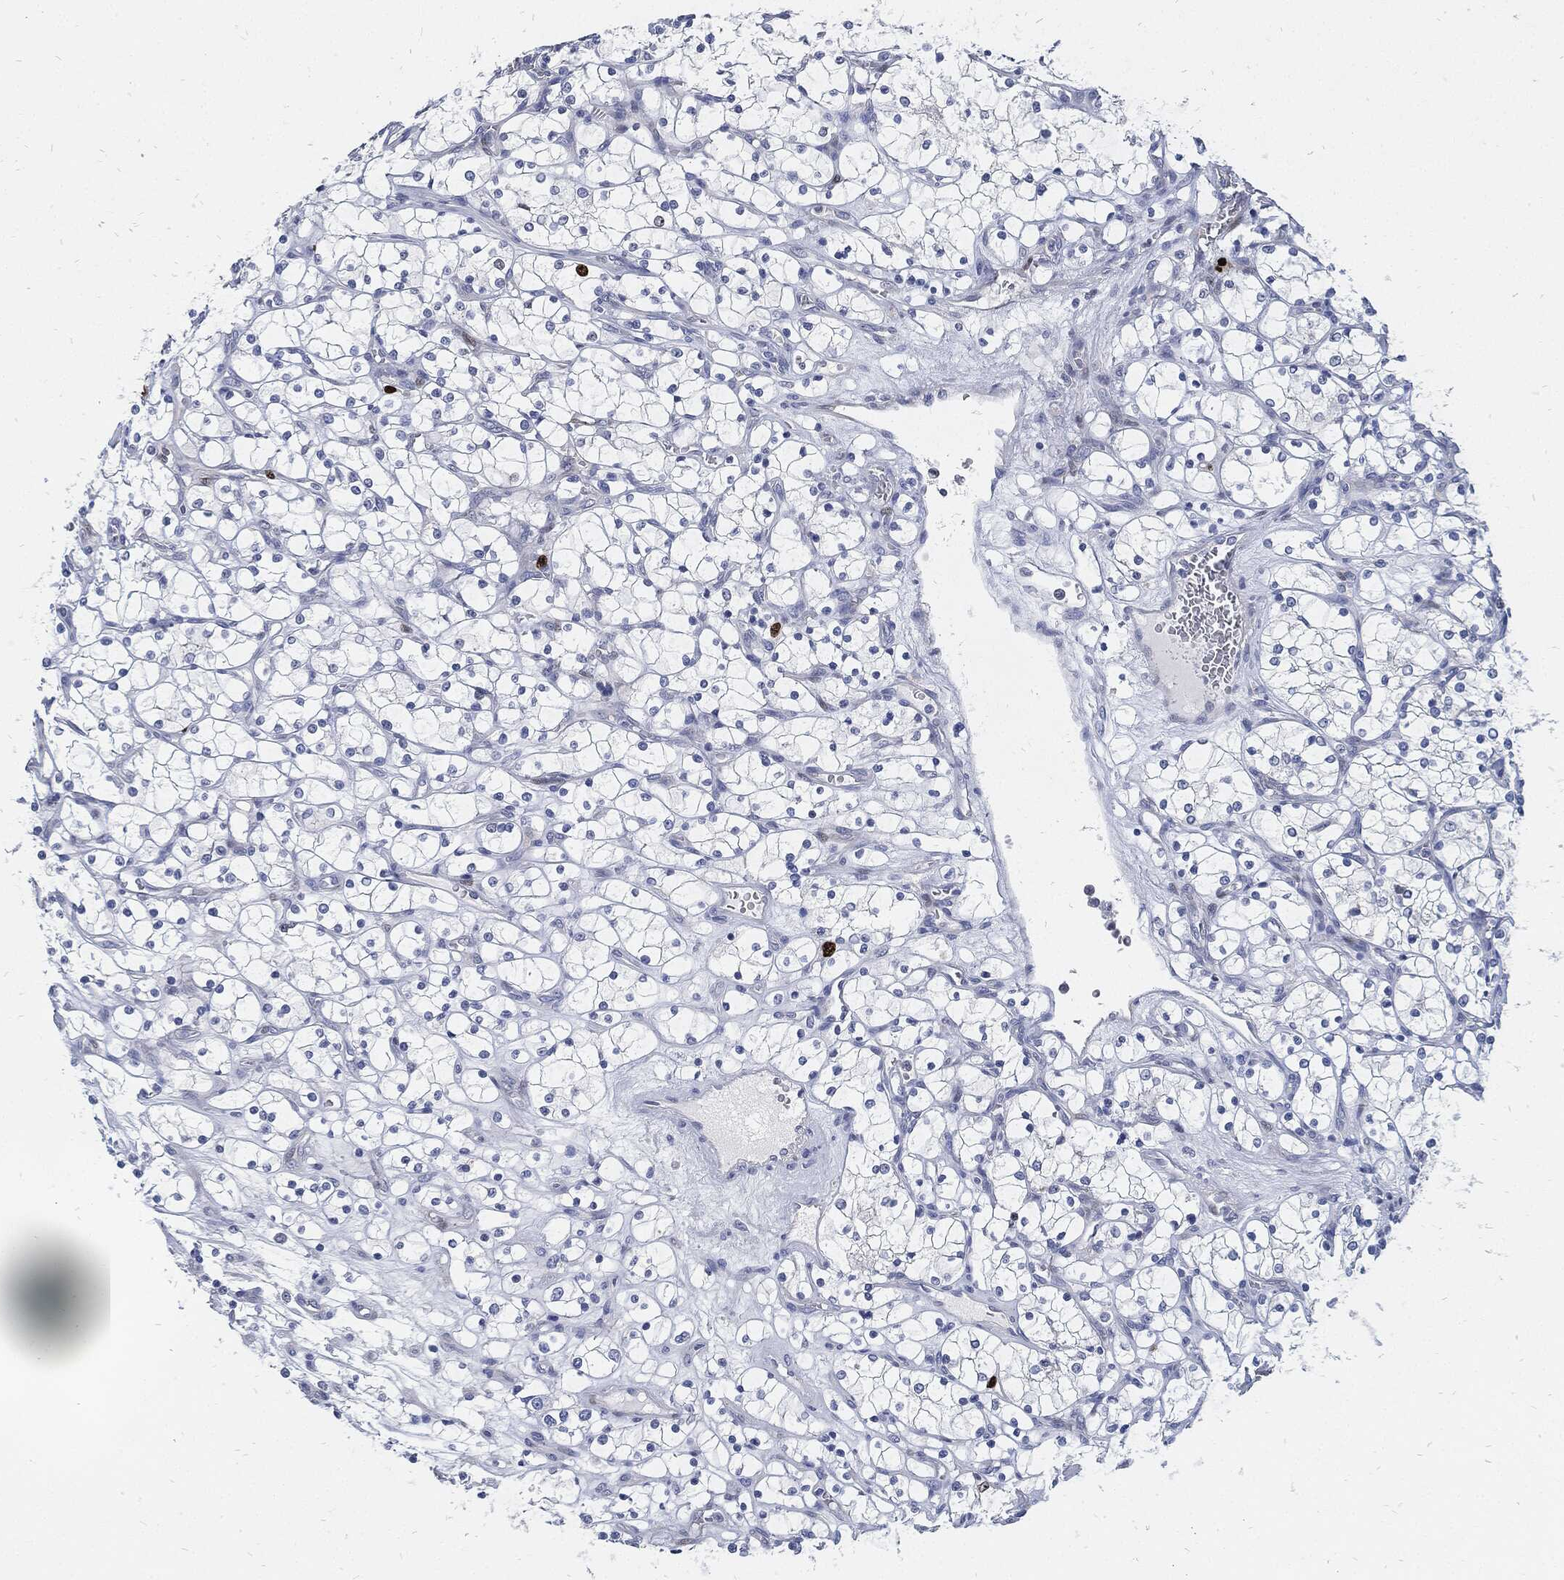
{"staining": {"intensity": "strong", "quantity": "<25%", "location": "nuclear"}, "tissue": "renal cancer", "cell_type": "Tumor cells", "image_type": "cancer", "snomed": [{"axis": "morphology", "description": "Adenocarcinoma, NOS"}, {"axis": "topography", "description": "Kidney"}], "caption": "The image reveals a brown stain indicating the presence of a protein in the nuclear of tumor cells in renal adenocarcinoma.", "gene": "MKI67", "patient": {"sex": "female", "age": 69}}